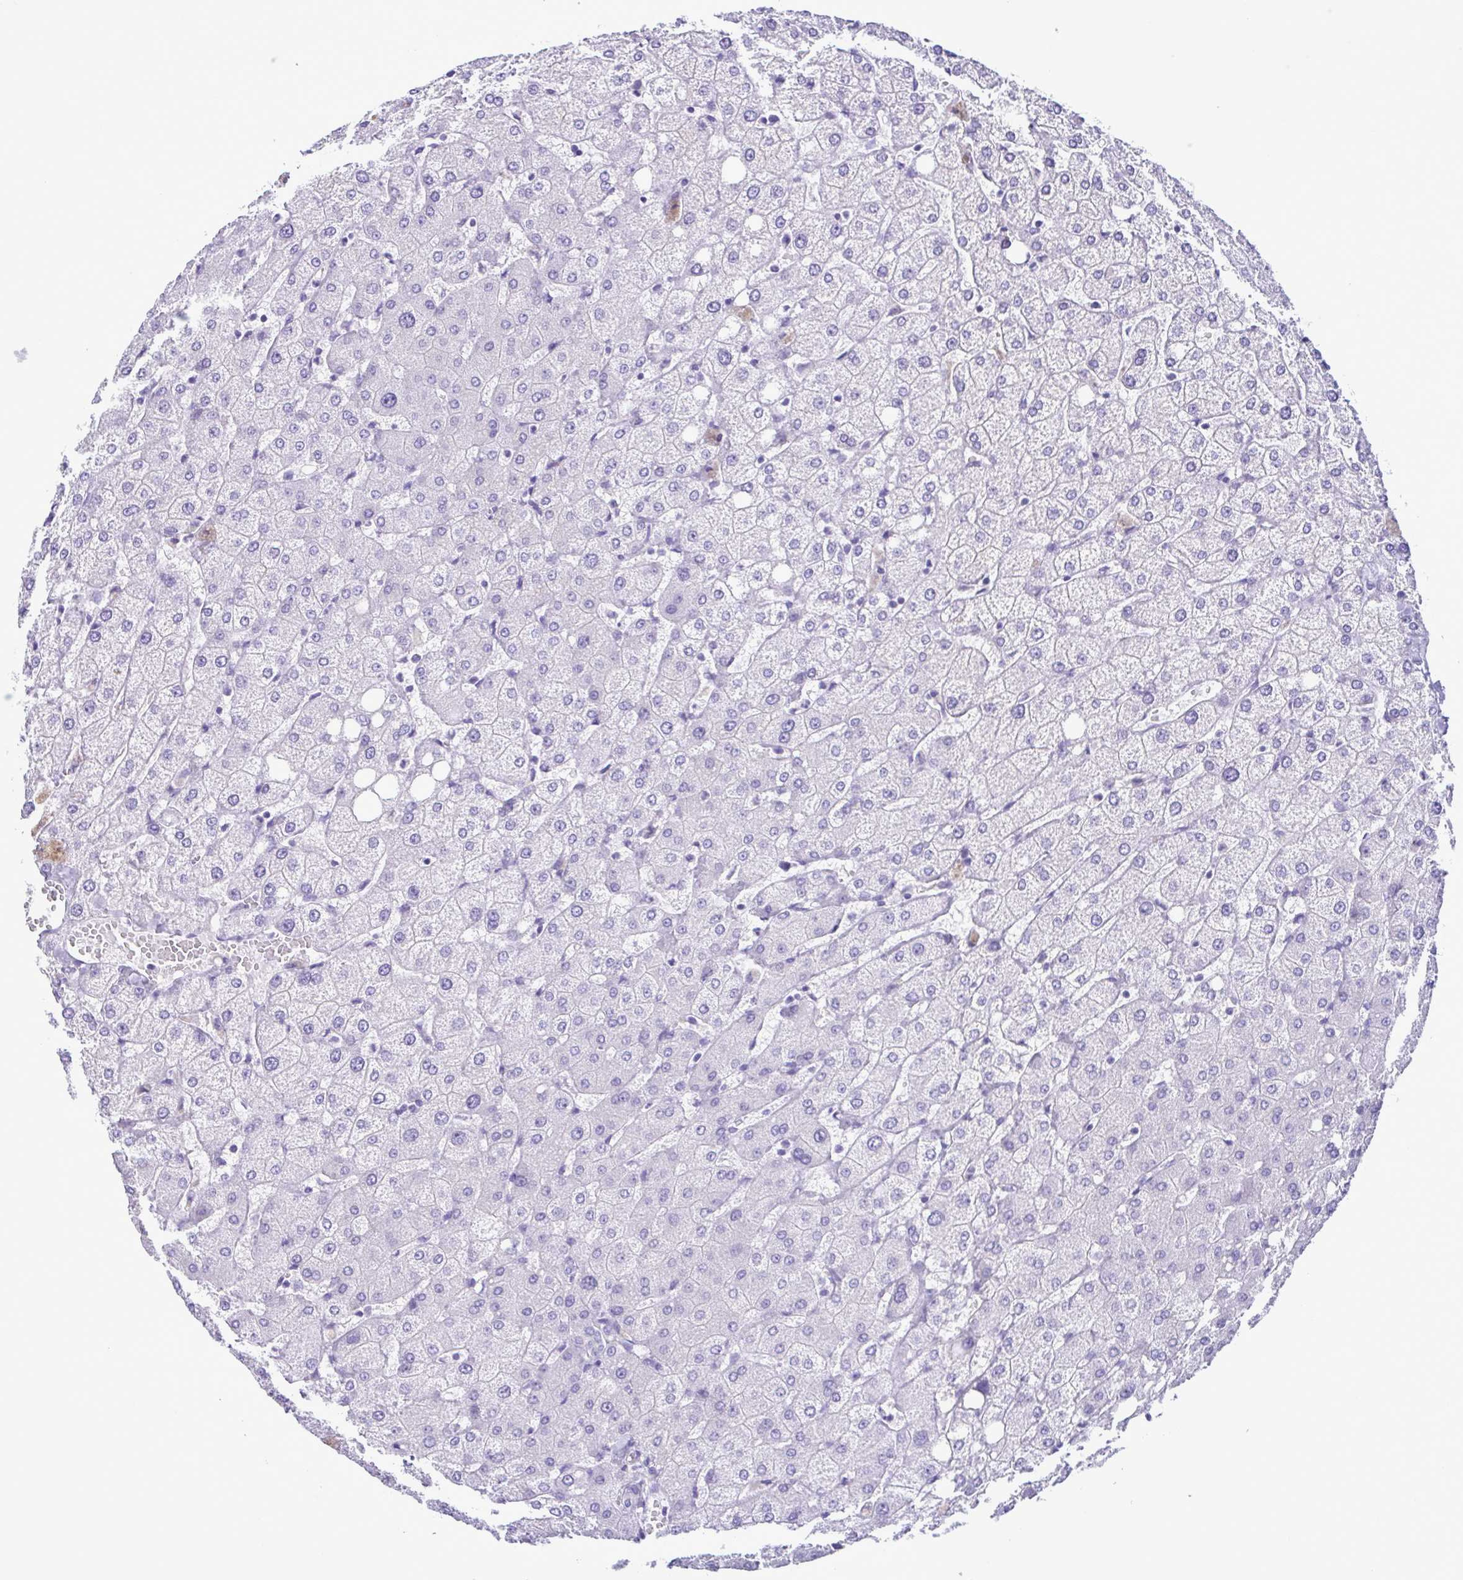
{"staining": {"intensity": "negative", "quantity": "none", "location": "none"}, "tissue": "liver", "cell_type": "Cholangiocytes", "image_type": "normal", "snomed": [{"axis": "morphology", "description": "Normal tissue, NOS"}, {"axis": "topography", "description": "Liver"}], "caption": "Unremarkable liver was stained to show a protein in brown. There is no significant positivity in cholangiocytes. Nuclei are stained in blue.", "gene": "CBY2", "patient": {"sex": "female", "age": 54}}